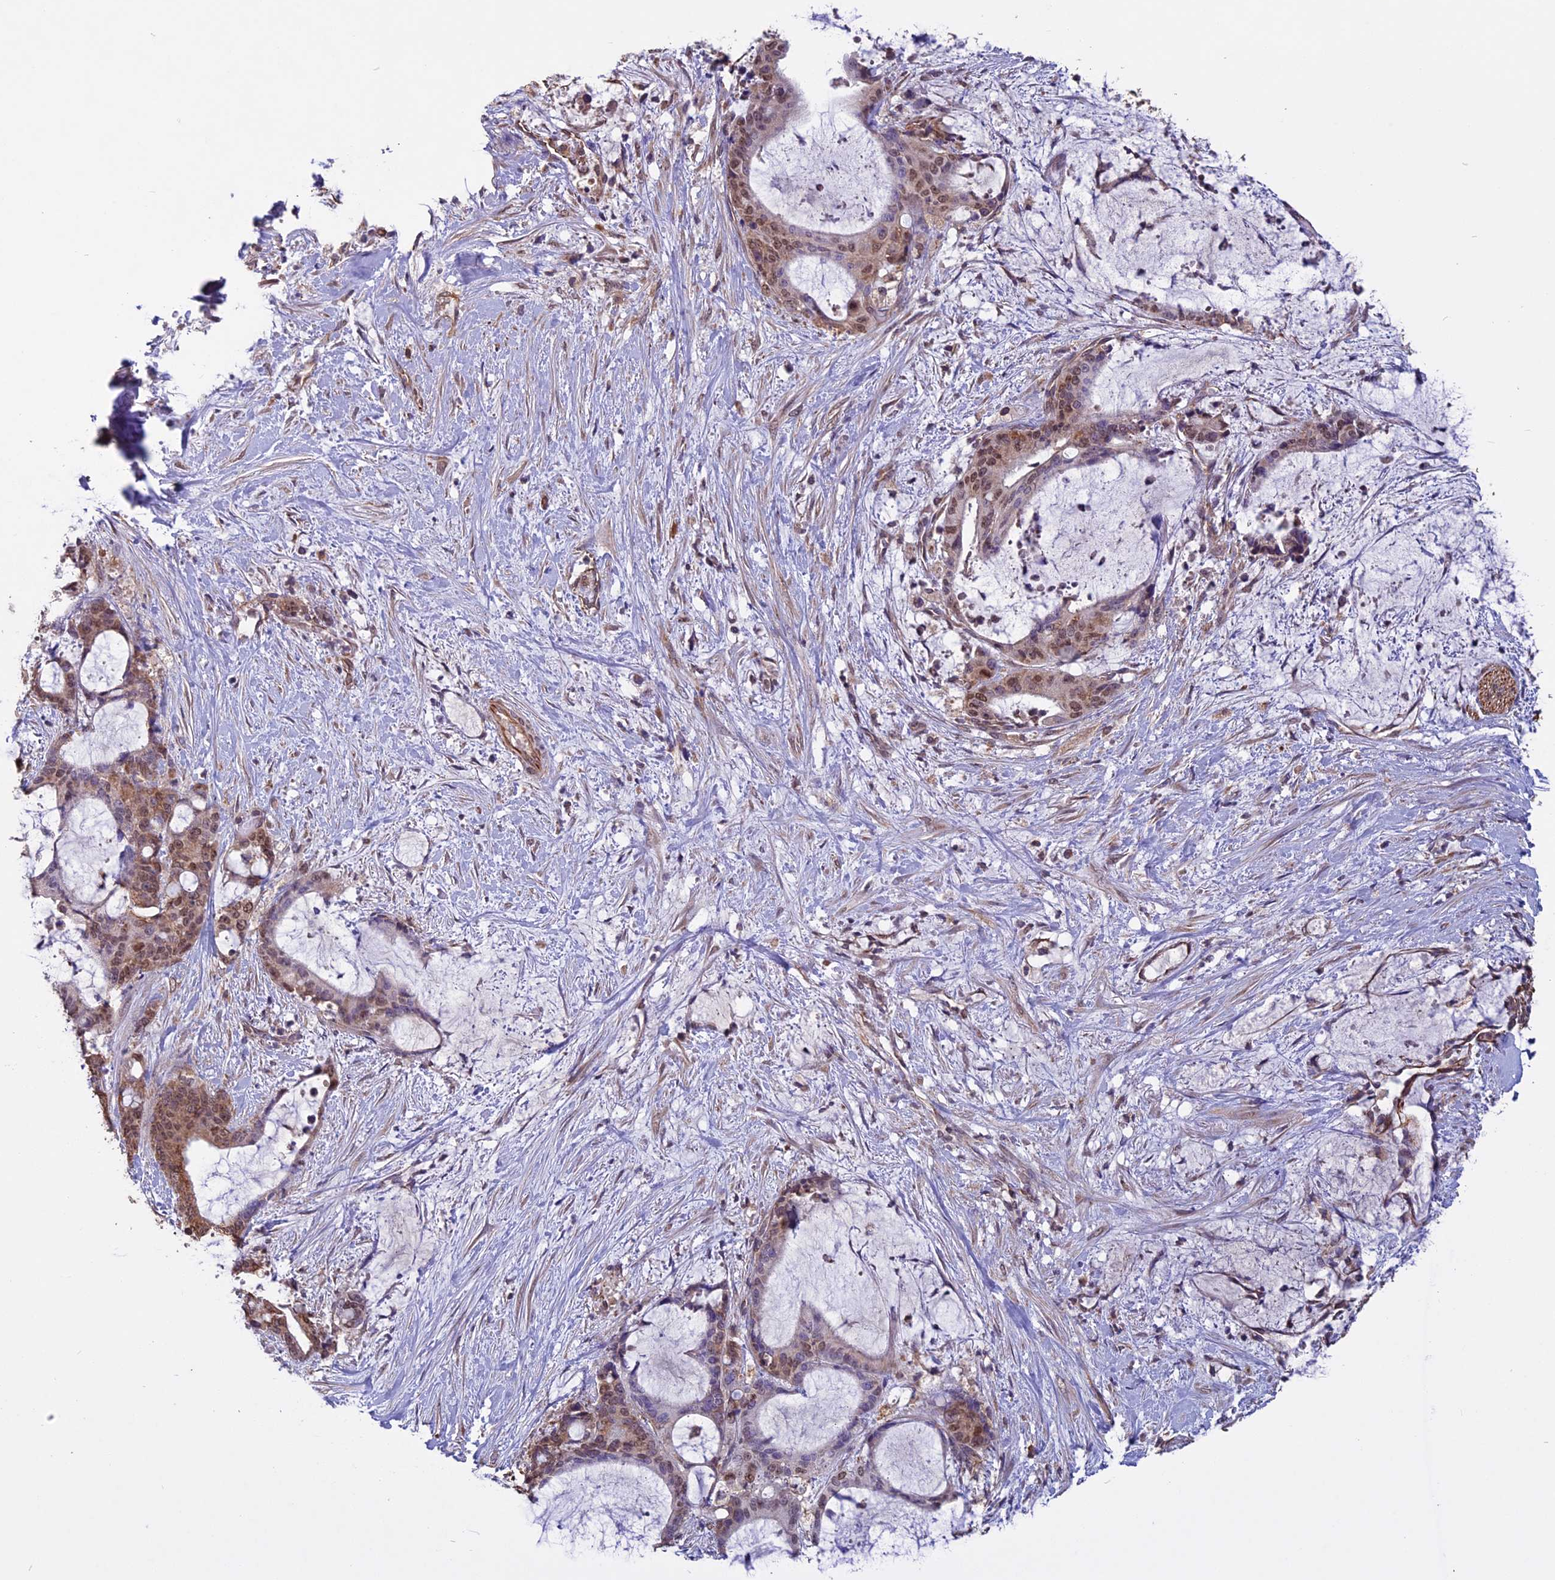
{"staining": {"intensity": "moderate", "quantity": ">75%", "location": "cytoplasmic/membranous,nuclear"}, "tissue": "liver cancer", "cell_type": "Tumor cells", "image_type": "cancer", "snomed": [{"axis": "morphology", "description": "Normal tissue, NOS"}, {"axis": "morphology", "description": "Cholangiocarcinoma"}, {"axis": "topography", "description": "Liver"}, {"axis": "topography", "description": "Peripheral nerve tissue"}], "caption": "A histopathology image showing moderate cytoplasmic/membranous and nuclear positivity in approximately >75% of tumor cells in liver cancer (cholangiocarcinoma), as visualized by brown immunohistochemical staining.", "gene": "C3orf70", "patient": {"sex": "female", "age": 73}}